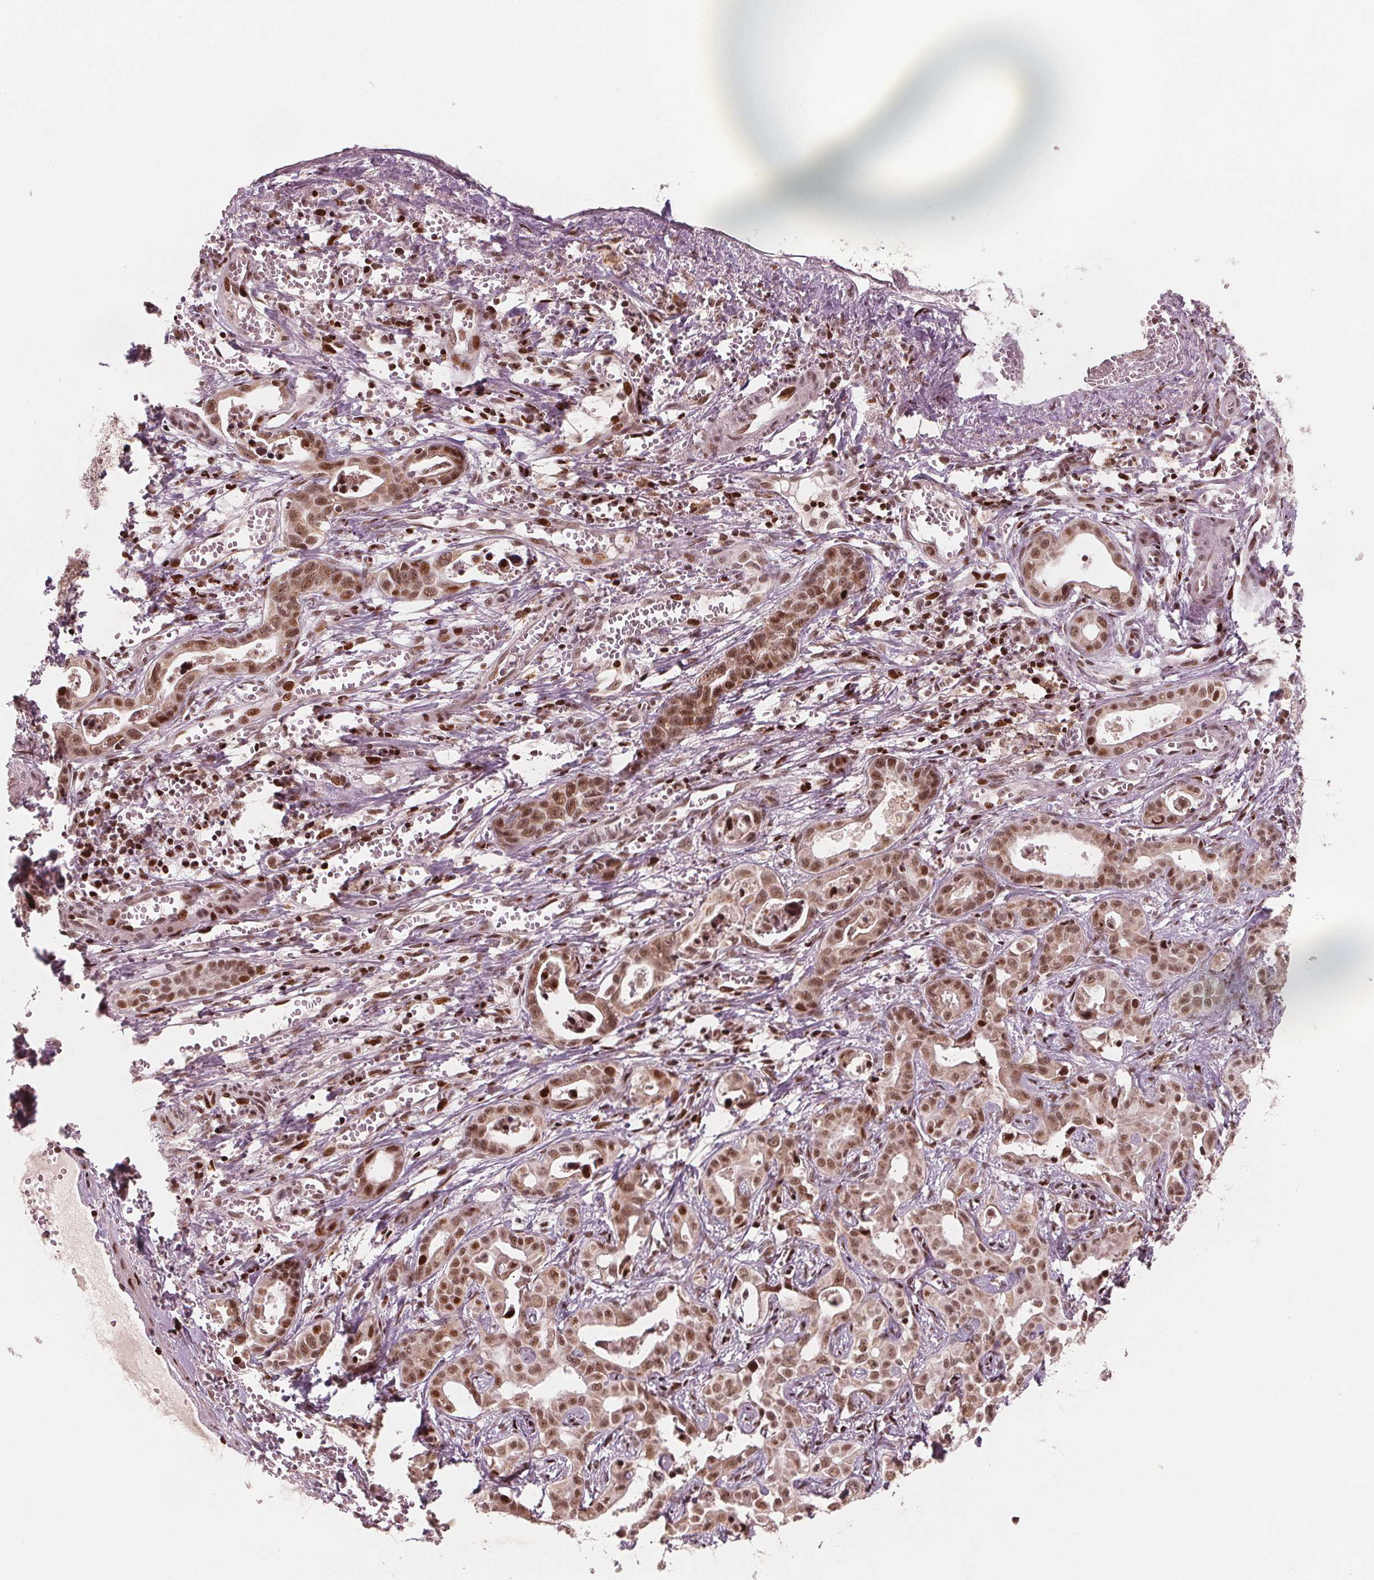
{"staining": {"intensity": "moderate", "quantity": ">75%", "location": "cytoplasmic/membranous,nuclear"}, "tissue": "liver cancer", "cell_type": "Tumor cells", "image_type": "cancer", "snomed": [{"axis": "morphology", "description": "Cholangiocarcinoma"}, {"axis": "topography", "description": "Liver"}], "caption": "An image of human liver cholangiocarcinoma stained for a protein exhibits moderate cytoplasmic/membranous and nuclear brown staining in tumor cells.", "gene": "SNRNP35", "patient": {"sex": "female", "age": 65}}